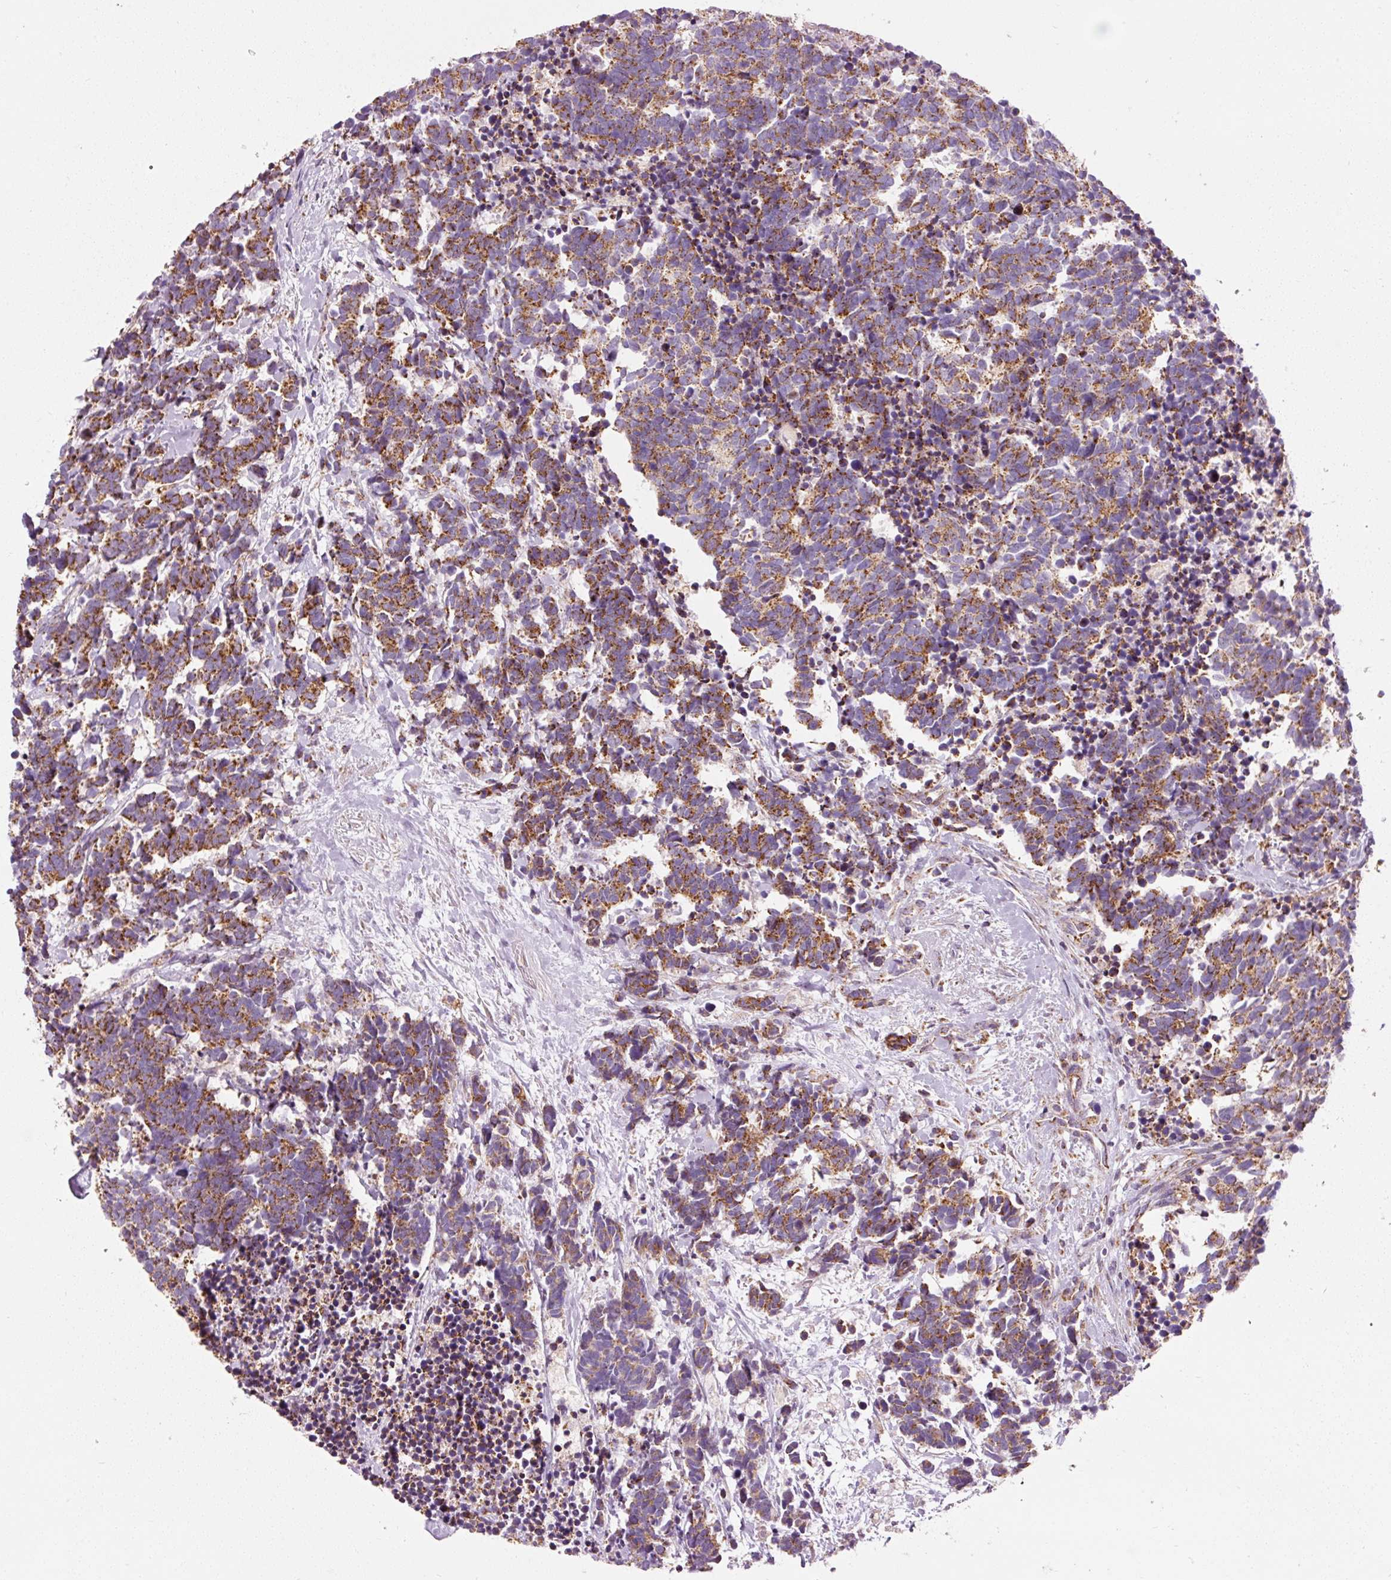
{"staining": {"intensity": "moderate", "quantity": ">75%", "location": "cytoplasmic/membranous"}, "tissue": "carcinoid", "cell_type": "Tumor cells", "image_type": "cancer", "snomed": [{"axis": "morphology", "description": "Carcinoma, NOS"}, {"axis": "morphology", "description": "Carcinoid, malignant, NOS"}, {"axis": "topography", "description": "Prostate"}], "caption": "Immunohistochemistry micrograph of neoplastic tissue: carcinoma stained using immunohistochemistry (IHC) demonstrates medium levels of moderate protein expression localized specifically in the cytoplasmic/membranous of tumor cells, appearing as a cytoplasmic/membranous brown color.", "gene": "NDUFB4", "patient": {"sex": "male", "age": 57}}